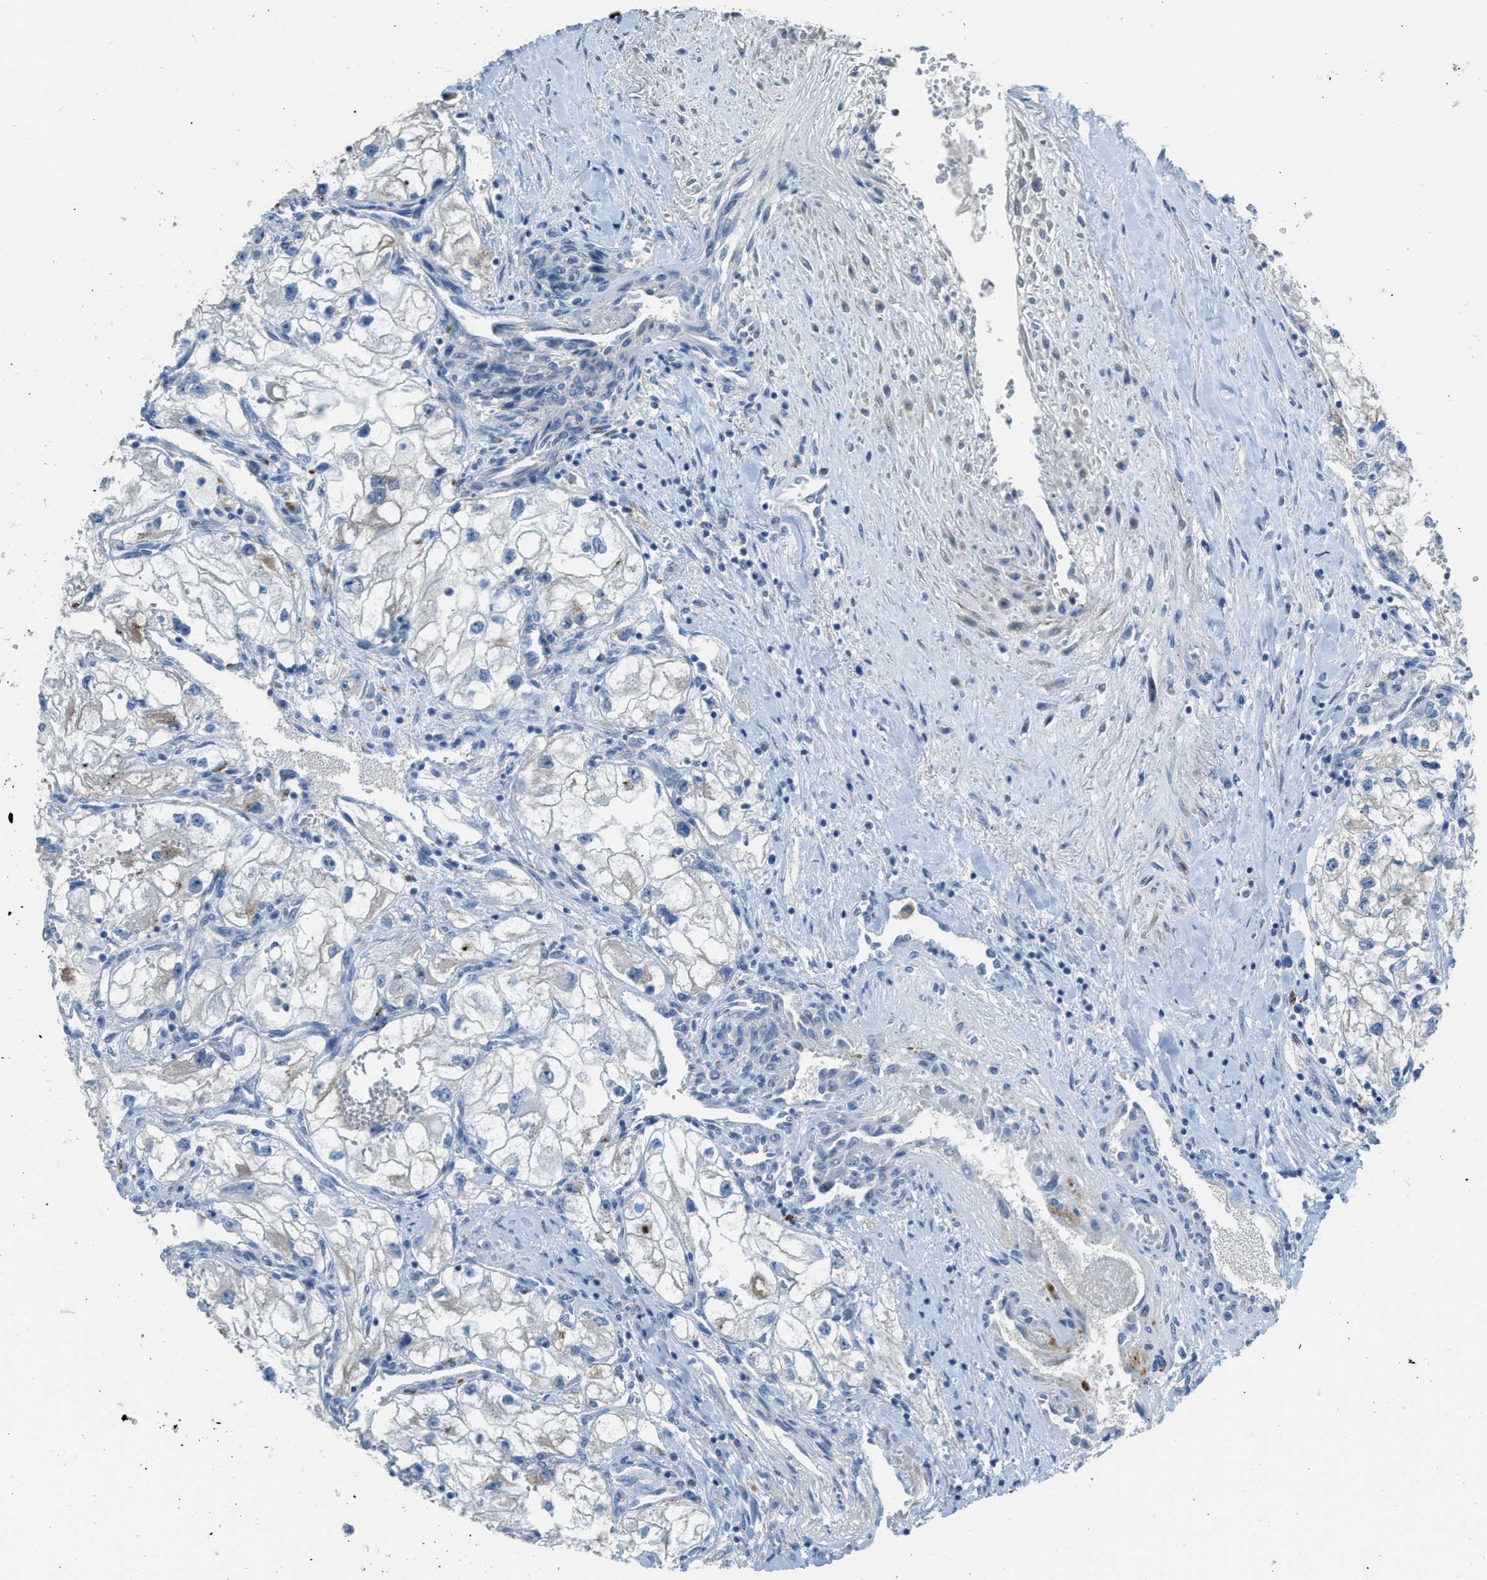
{"staining": {"intensity": "negative", "quantity": "none", "location": "none"}, "tissue": "renal cancer", "cell_type": "Tumor cells", "image_type": "cancer", "snomed": [{"axis": "morphology", "description": "Adenocarcinoma, NOS"}, {"axis": "topography", "description": "Kidney"}], "caption": "Renal adenocarcinoma was stained to show a protein in brown. There is no significant staining in tumor cells. (DAB (3,3'-diaminobenzidine) IHC, high magnification).", "gene": "TIMD4", "patient": {"sex": "female", "age": 70}}